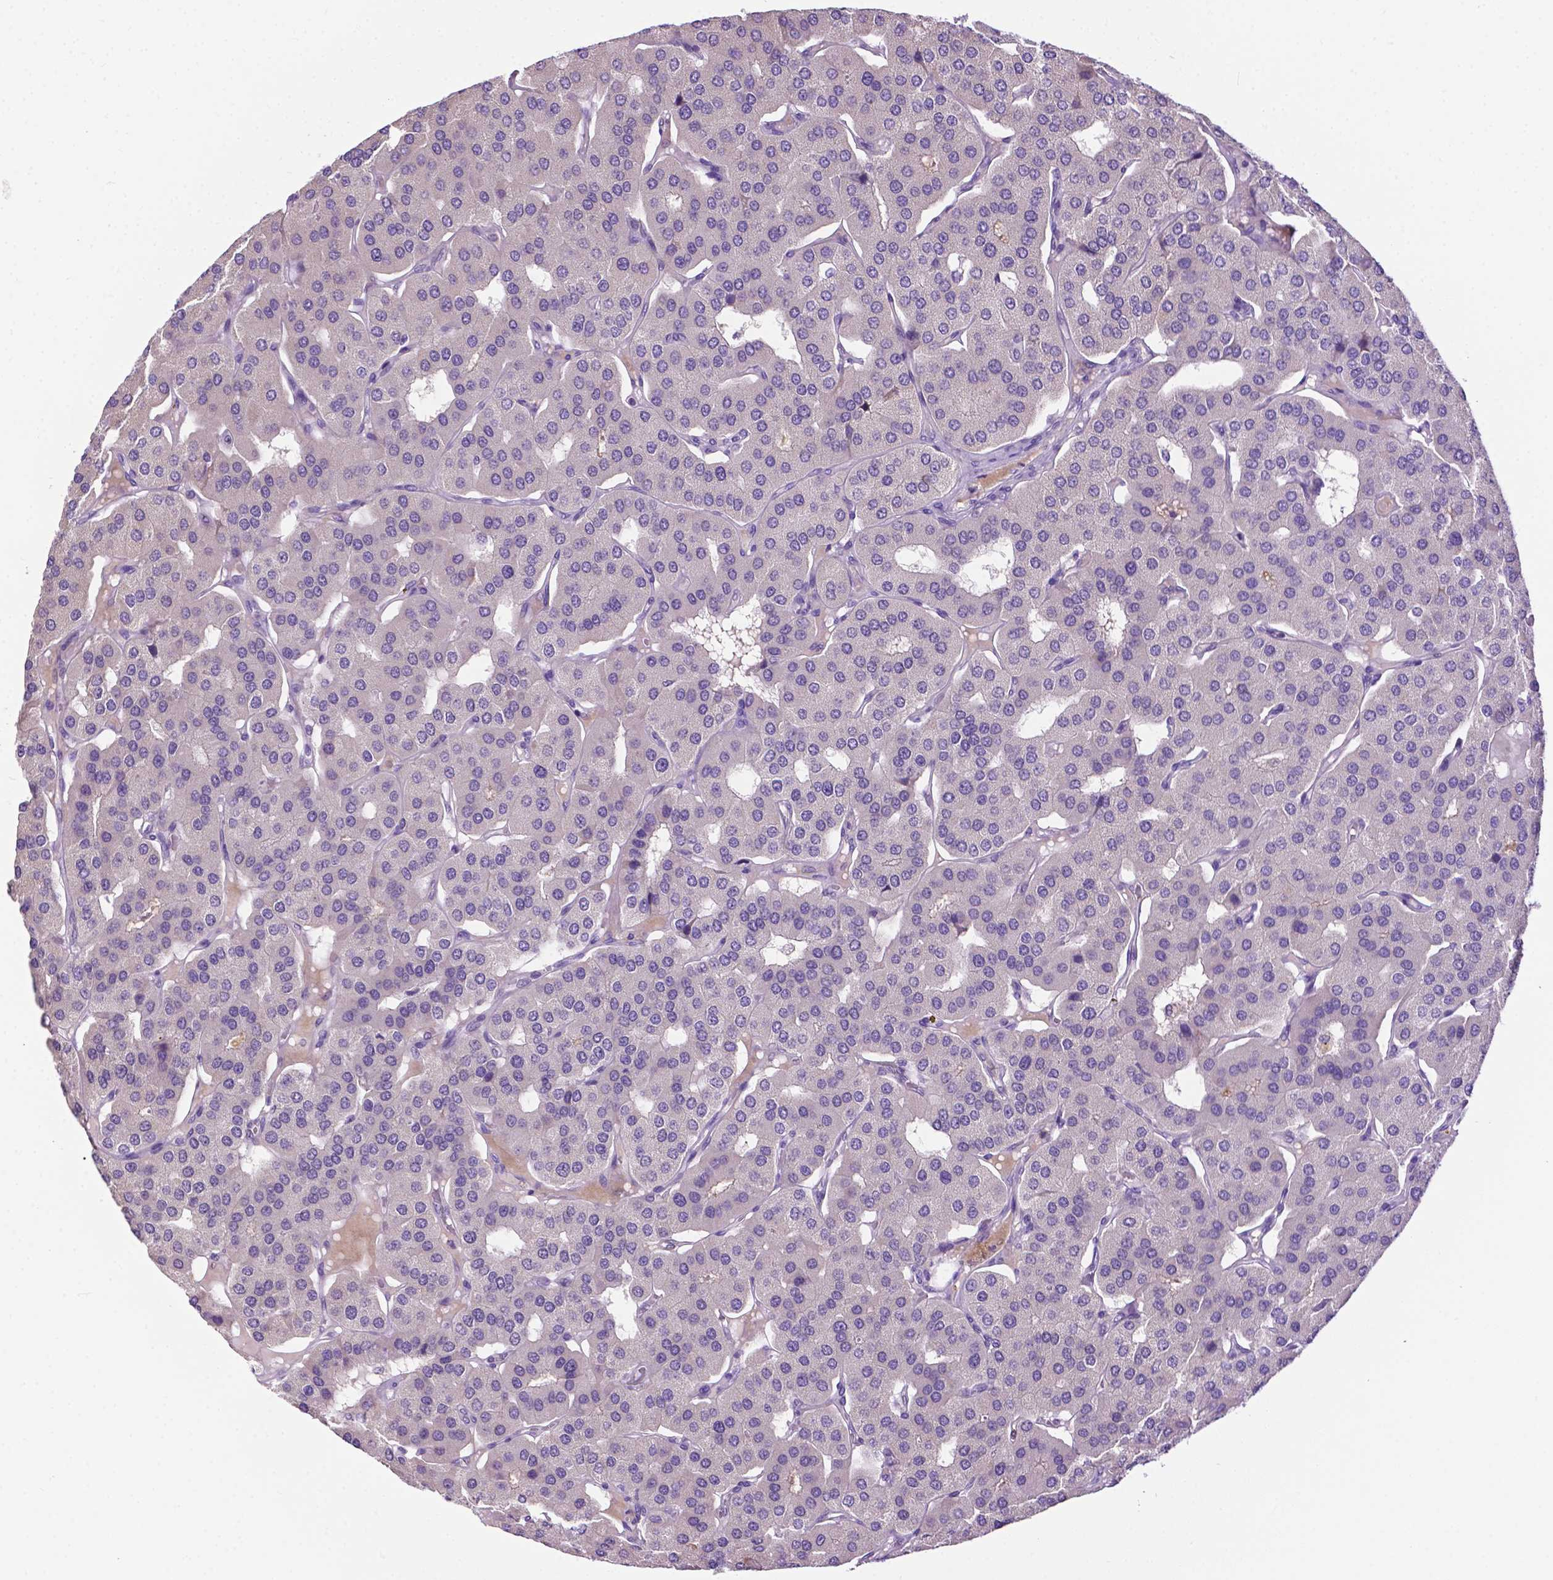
{"staining": {"intensity": "negative", "quantity": "none", "location": "none"}, "tissue": "parathyroid gland", "cell_type": "Glandular cells", "image_type": "normal", "snomed": [{"axis": "morphology", "description": "Normal tissue, NOS"}, {"axis": "morphology", "description": "Adenoma, NOS"}, {"axis": "topography", "description": "Parathyroid gland"}], "caption": "High power microscopy image of an immunohistochemistry histopathology image of normal parathyroid gland, revealing no significant staining in glandular cells.", "gene": "MMP27", "patient": {"sex": "female", "age": 86}}